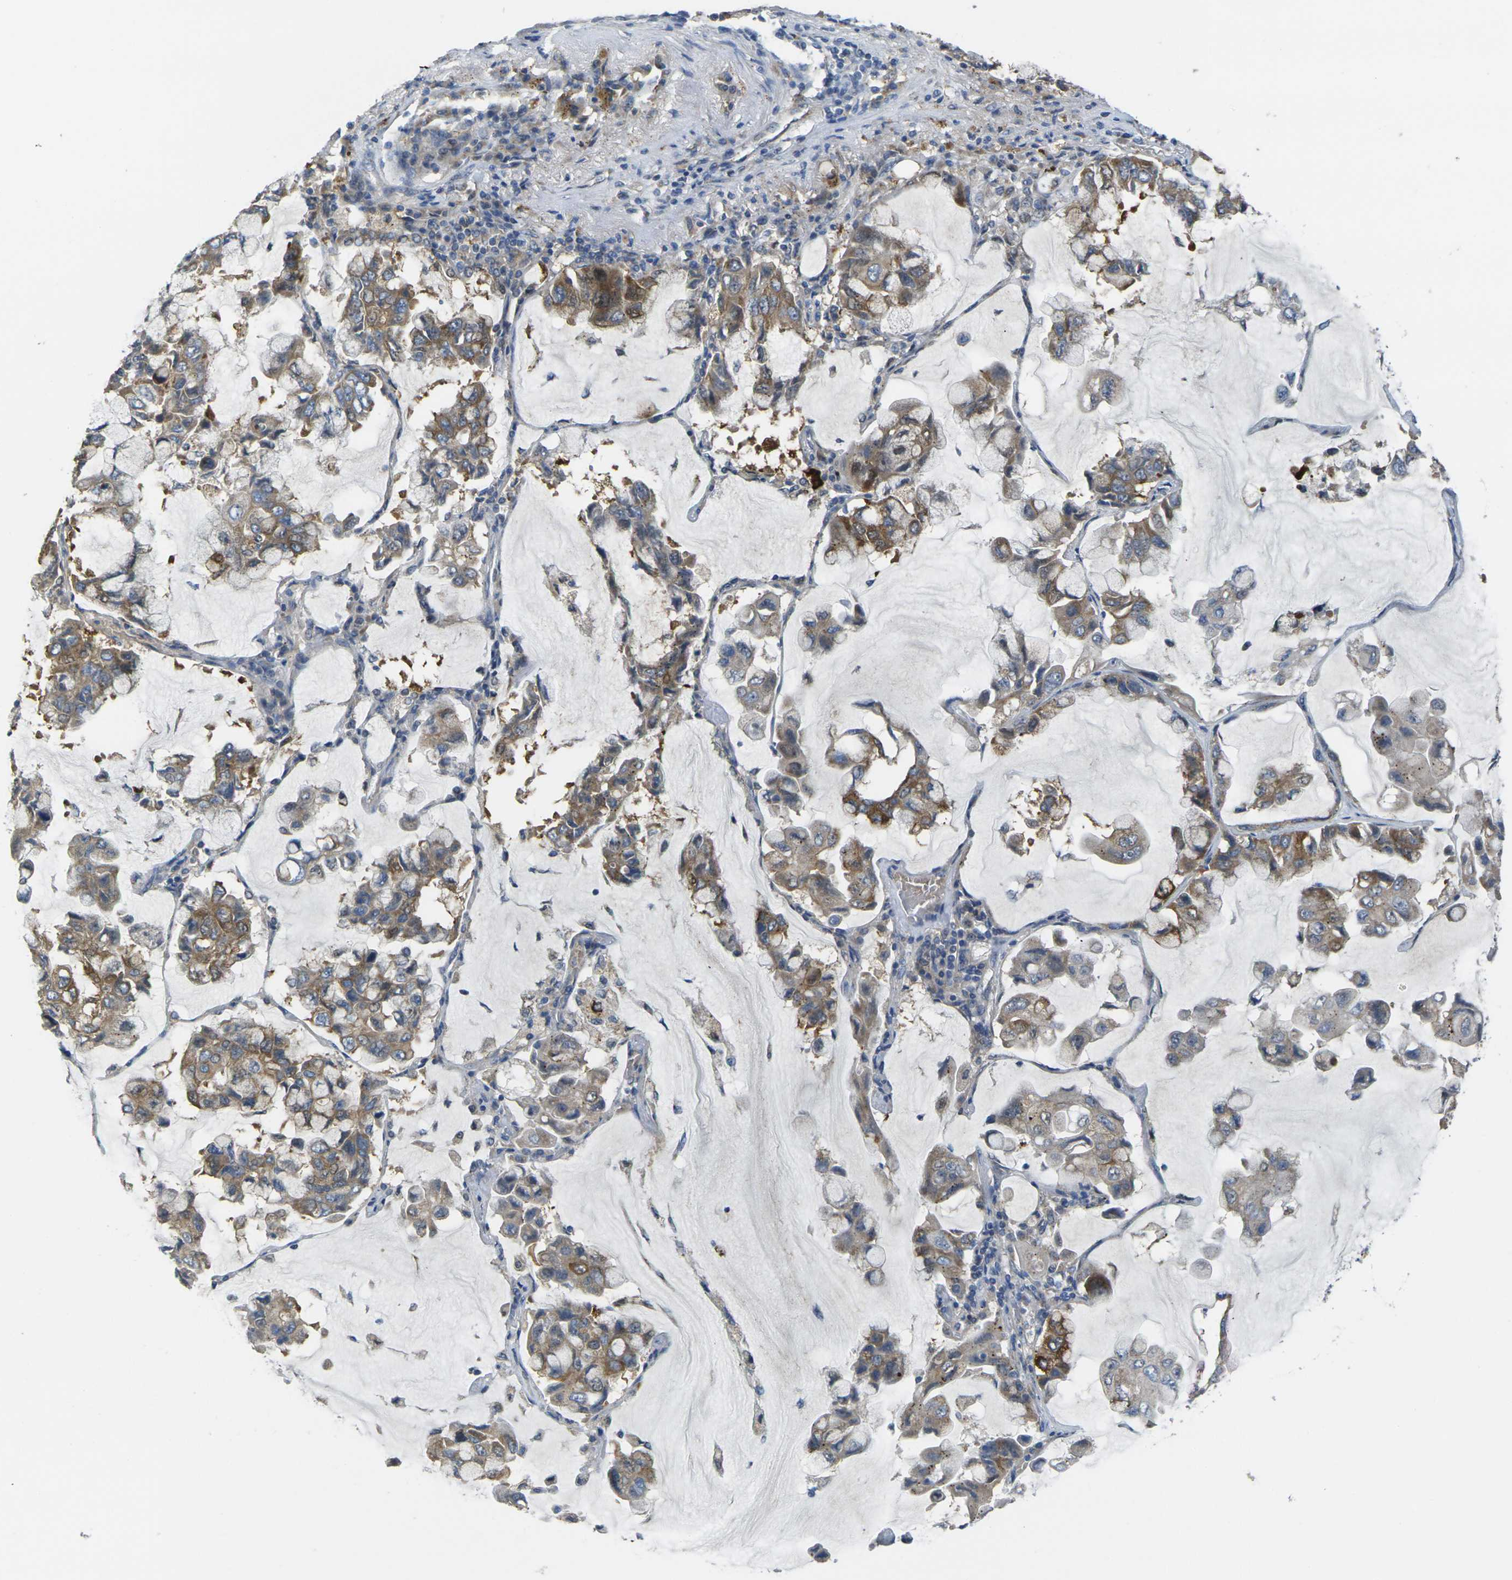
{"staining": {"intensity": "moderate", "quantity": ">75%", "location": "cytoplasmic/membranous"}, "tissue": "lung cancer", "cell_type": "Tumor cells", "image_type": "cancer", "snomed": [{"axis": "morphology", "description": "Adenocarcinoma, NOS"}, {"axis": "topography", "description": "Lung"}], "caption": "The micrograph shows a brown stain indicating the presence of a protein in the cytoplasmic/membranous of tumor cells in lung adenocarcinoma.", "gene": "GNA12", "patient": {"sex": "male", "age": 64}}